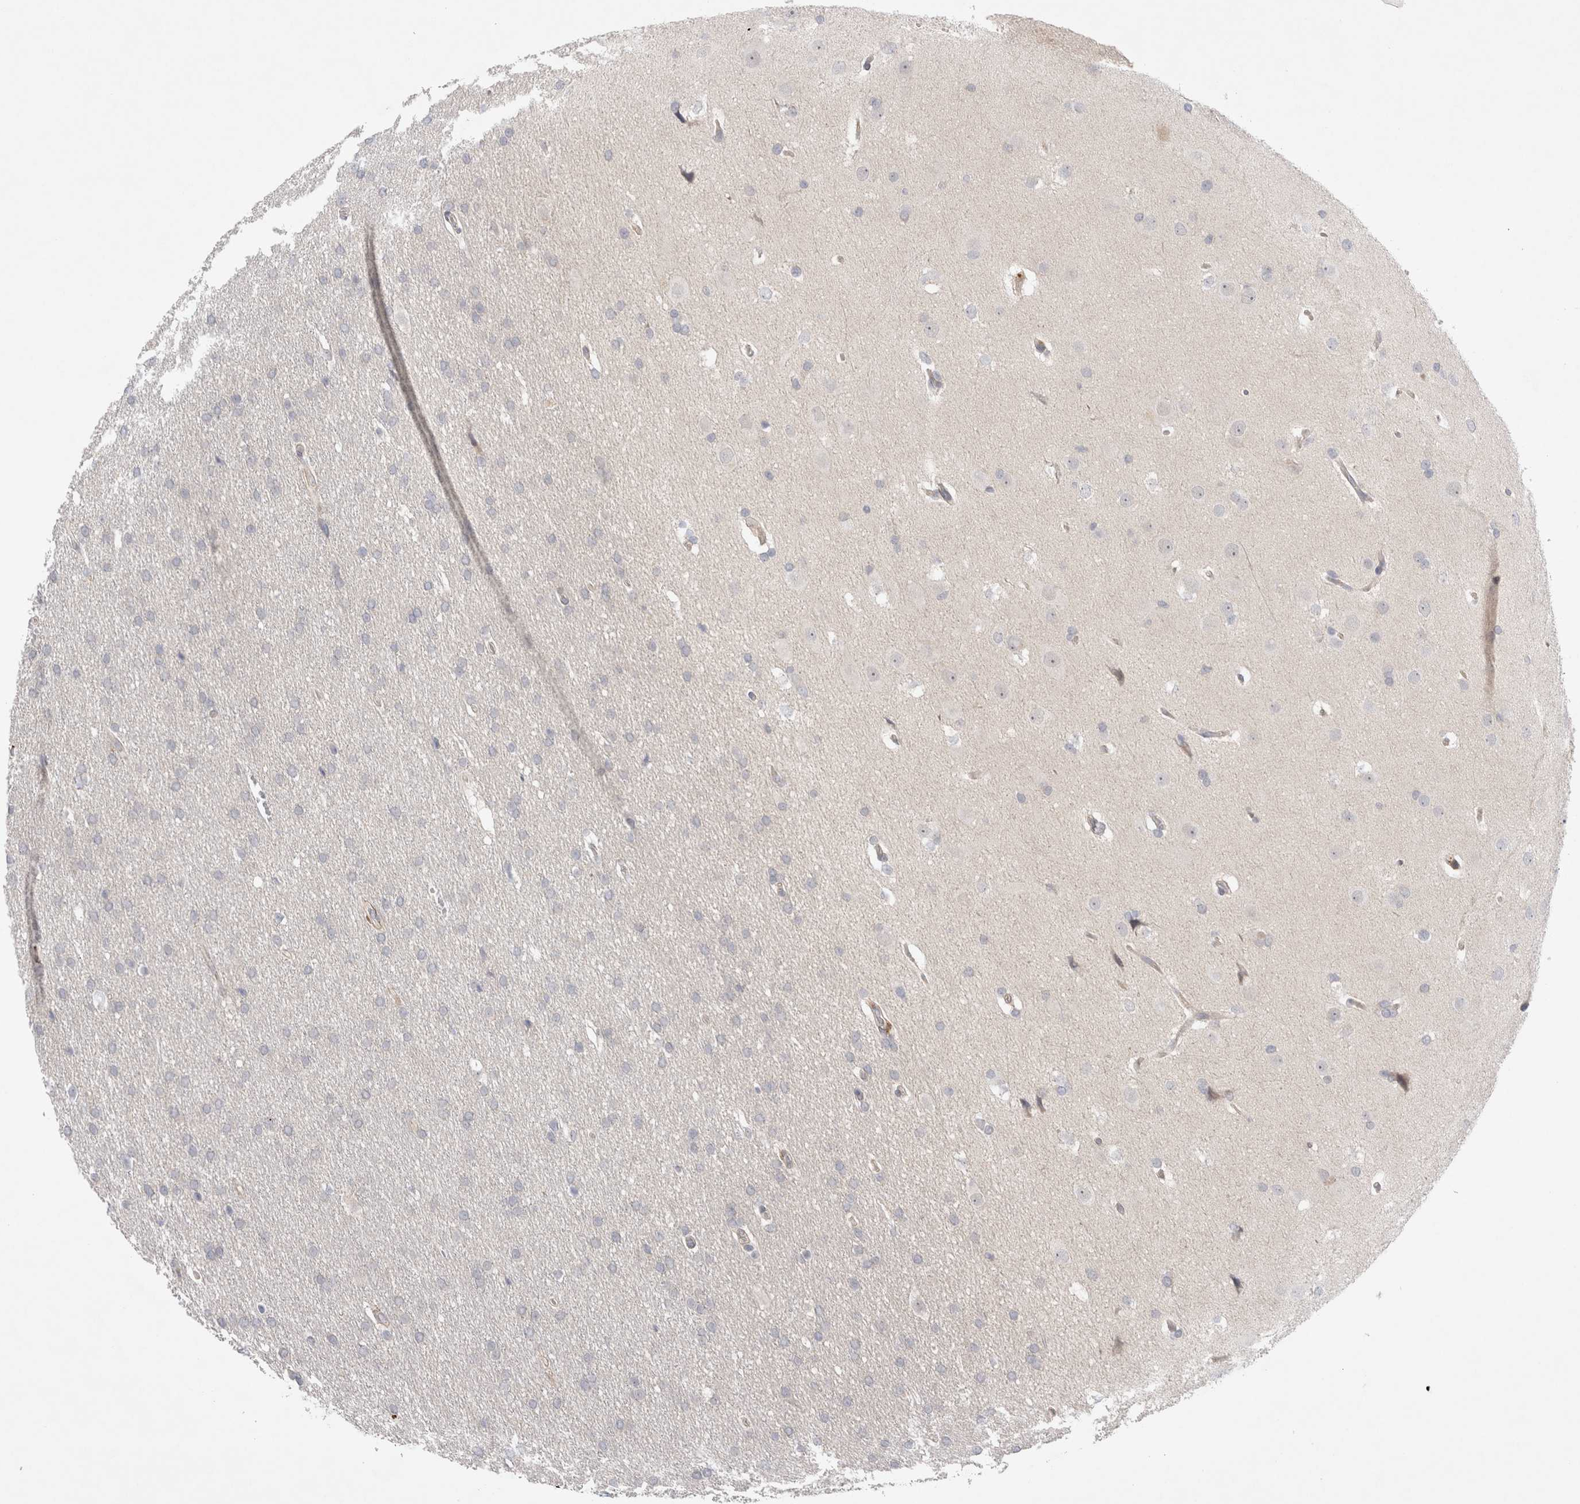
{"staining": {"intensity": "negative", "quantity": "none", "location": "none"}, "tissue": "glioma", "cell_type": "Tumor cells", "image_type": "cancer", "snomed": [{"axis": "morphology", "description": "Glioma, malignant, Low grade"}, {"axis": "topography", "description": "Brain"}], "caption": "Malignant low-grade glioma was stained to show a protein in brown. There is no significant staining in tumor cells.", "gene": "GSDMB", "patient": {"sex": "female", "age": 37}}